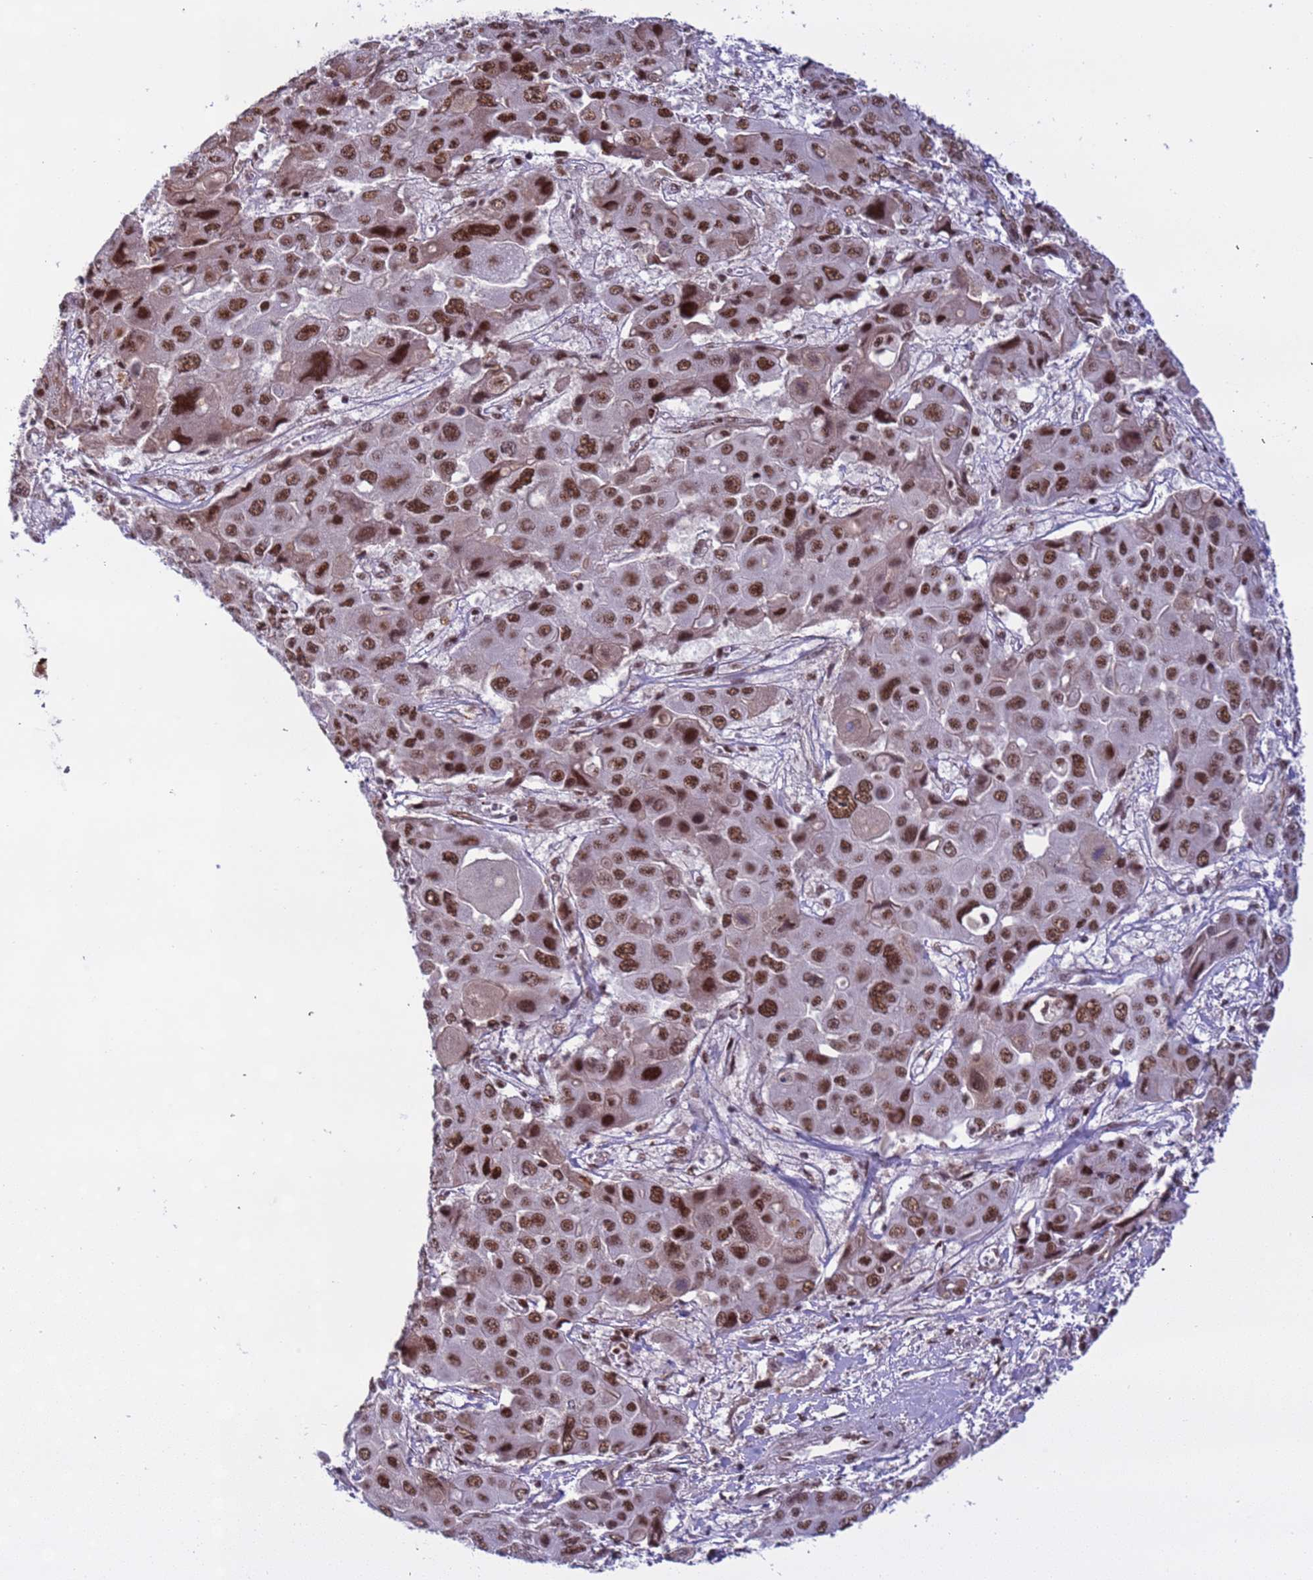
{"staining": {"intensity": "strong", "quantity": ">75%", "location": "nuclear"}, "tissue": "liver cancer", "cell_type": "Tumor cells", "image_type": "cancer", "snomed": [{"axis": "morphology", "description": "Cholangiocarcinoma"}, {"axis": "topography", "description": "Liver"}], "caption": "Immunohistochemistry (IHC) of human liver cancer (cholangiocarcinoma) exhibits high levels of strong nuclear staining in approximately >75% of tumor cells.", "gene": "SRRT", "patient": {"sex": "male", "age": 67}}